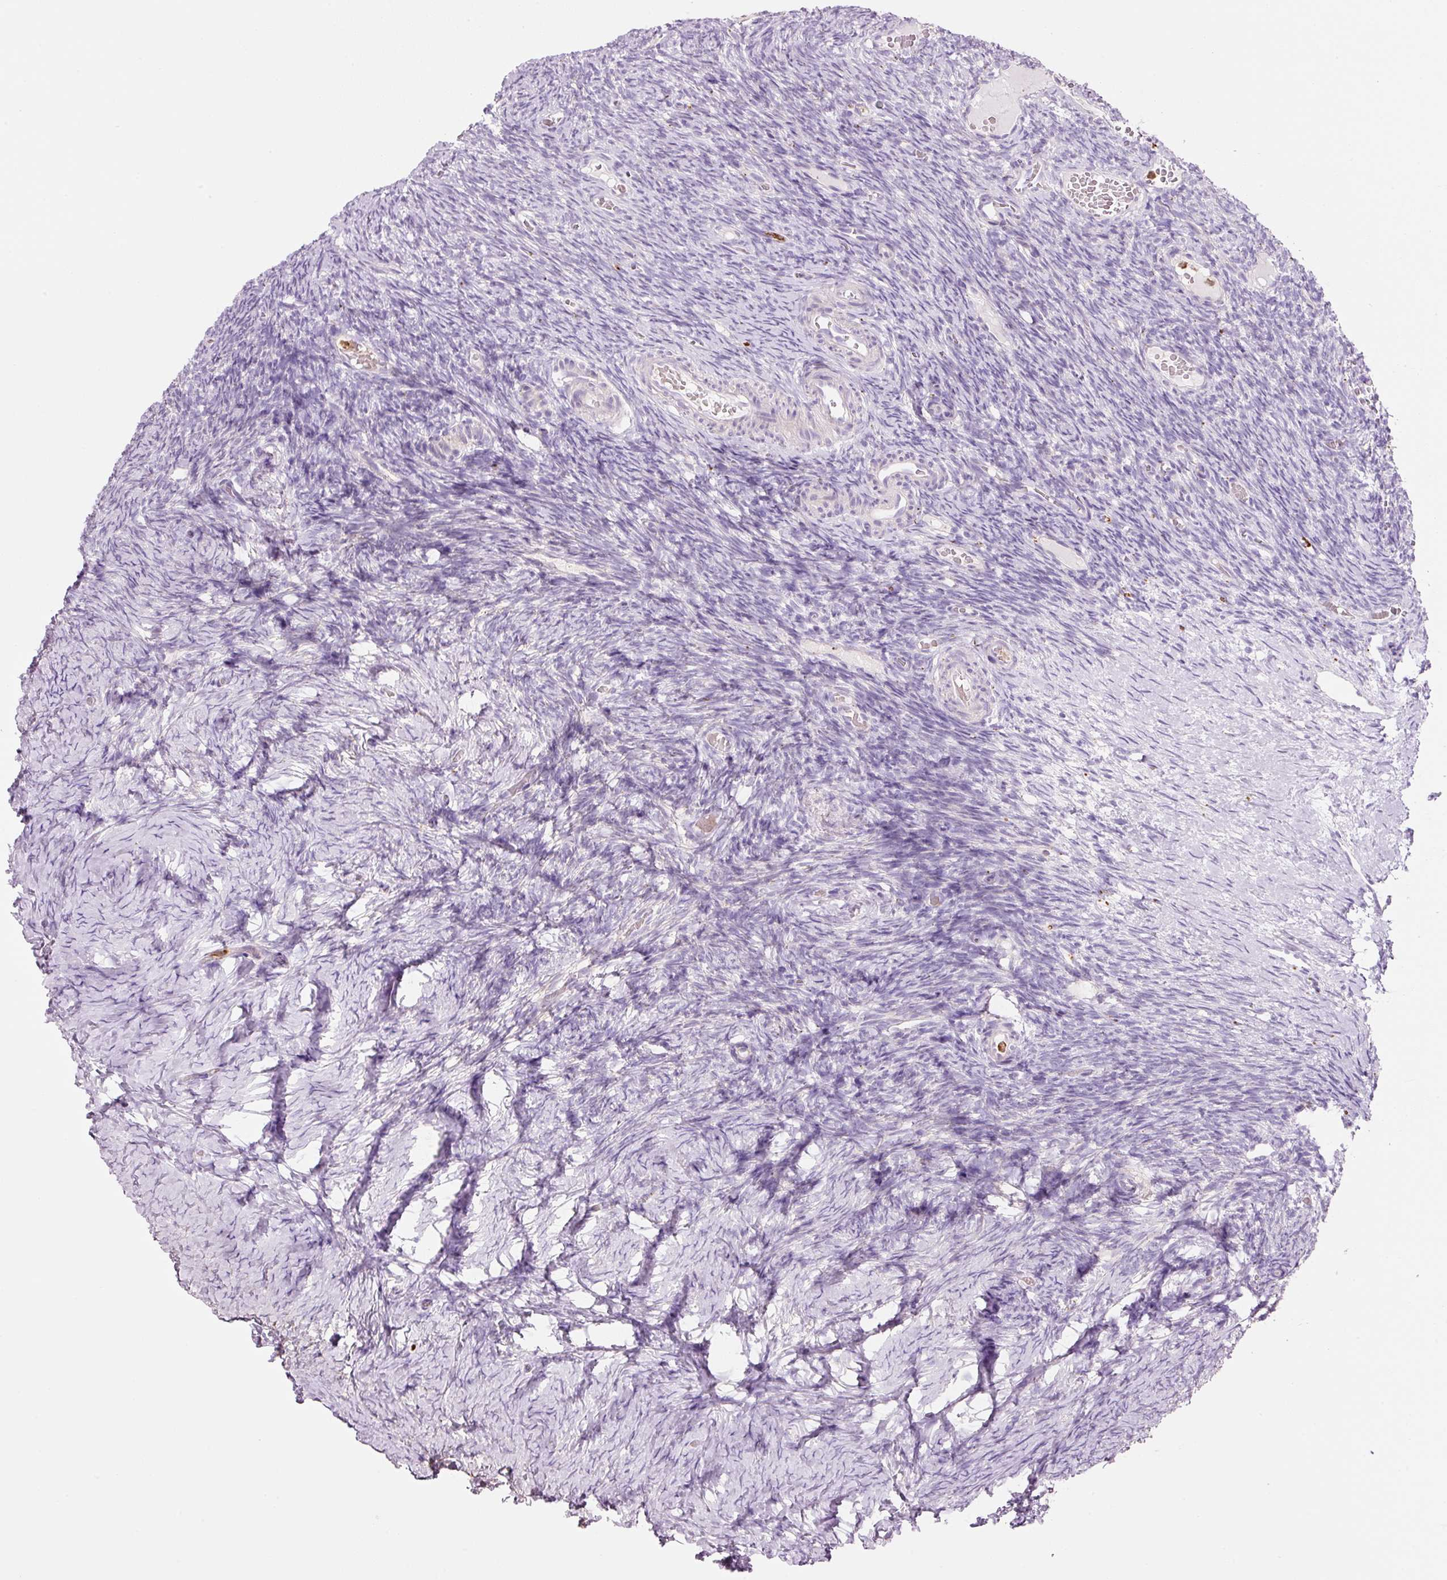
{"staining": {"intensity": "negative", "quantity": "none", "location": "none"}, "tissue": "ovary", "cell_type": "Follicle cells", "image_type": "normal", "snomed": [{"axis": "morphology", "description": "Normal tissue, NOS"}, {"axis": "topography", "description": "Ovary"}], "caption": "Micrograph shows no significant protein positivity in follicle cells of benign ovary.", "gene": "TMC8", "patient": {"sex": "female", "age": 39}}